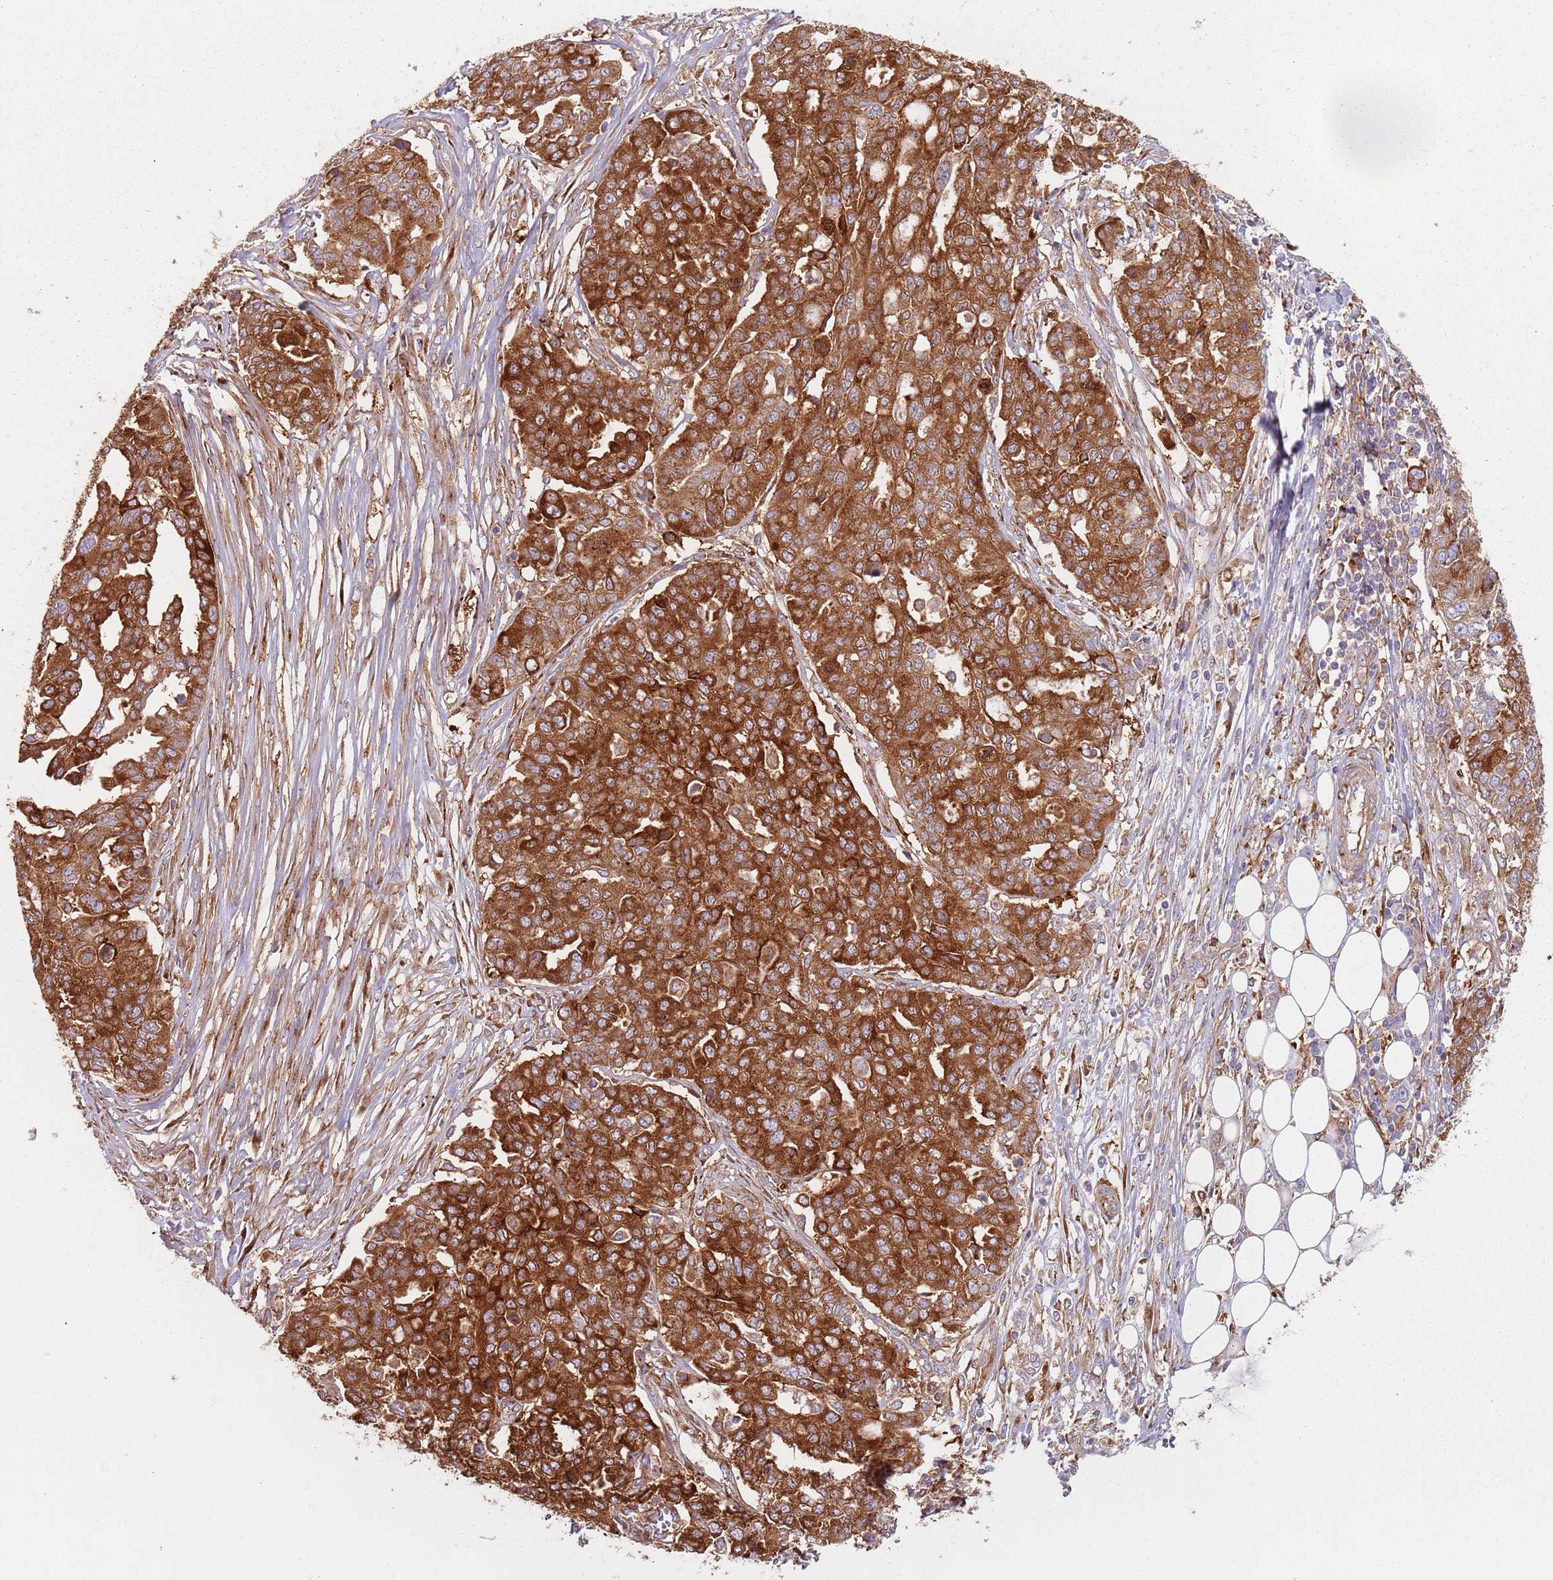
{"staining": {"intensity": "strong", "quantity": ">75%", "location": "cytoplasmic/membranous"}, "tissue": "ovarian cancer", "cell_type": "Tumor cells", "image_type": "cancer", "snomed": [{"axis": "morphology", "description": "Cystadenocarcinoma, serous, NOS"}, {"axis": "topography", "description": "Soft tissue"}, {"axis": "topography", "description": "Ovary"}], "caption": "About >75% of tumor cells in human ovarian serous cystadenocarcinoma demonstrate strong cytoplasmic/membranous protein expression as visualized by brown immunohistochemical staining.", "gene": "TPD52L2", "patient": {"sex": "female", "age": 57}}